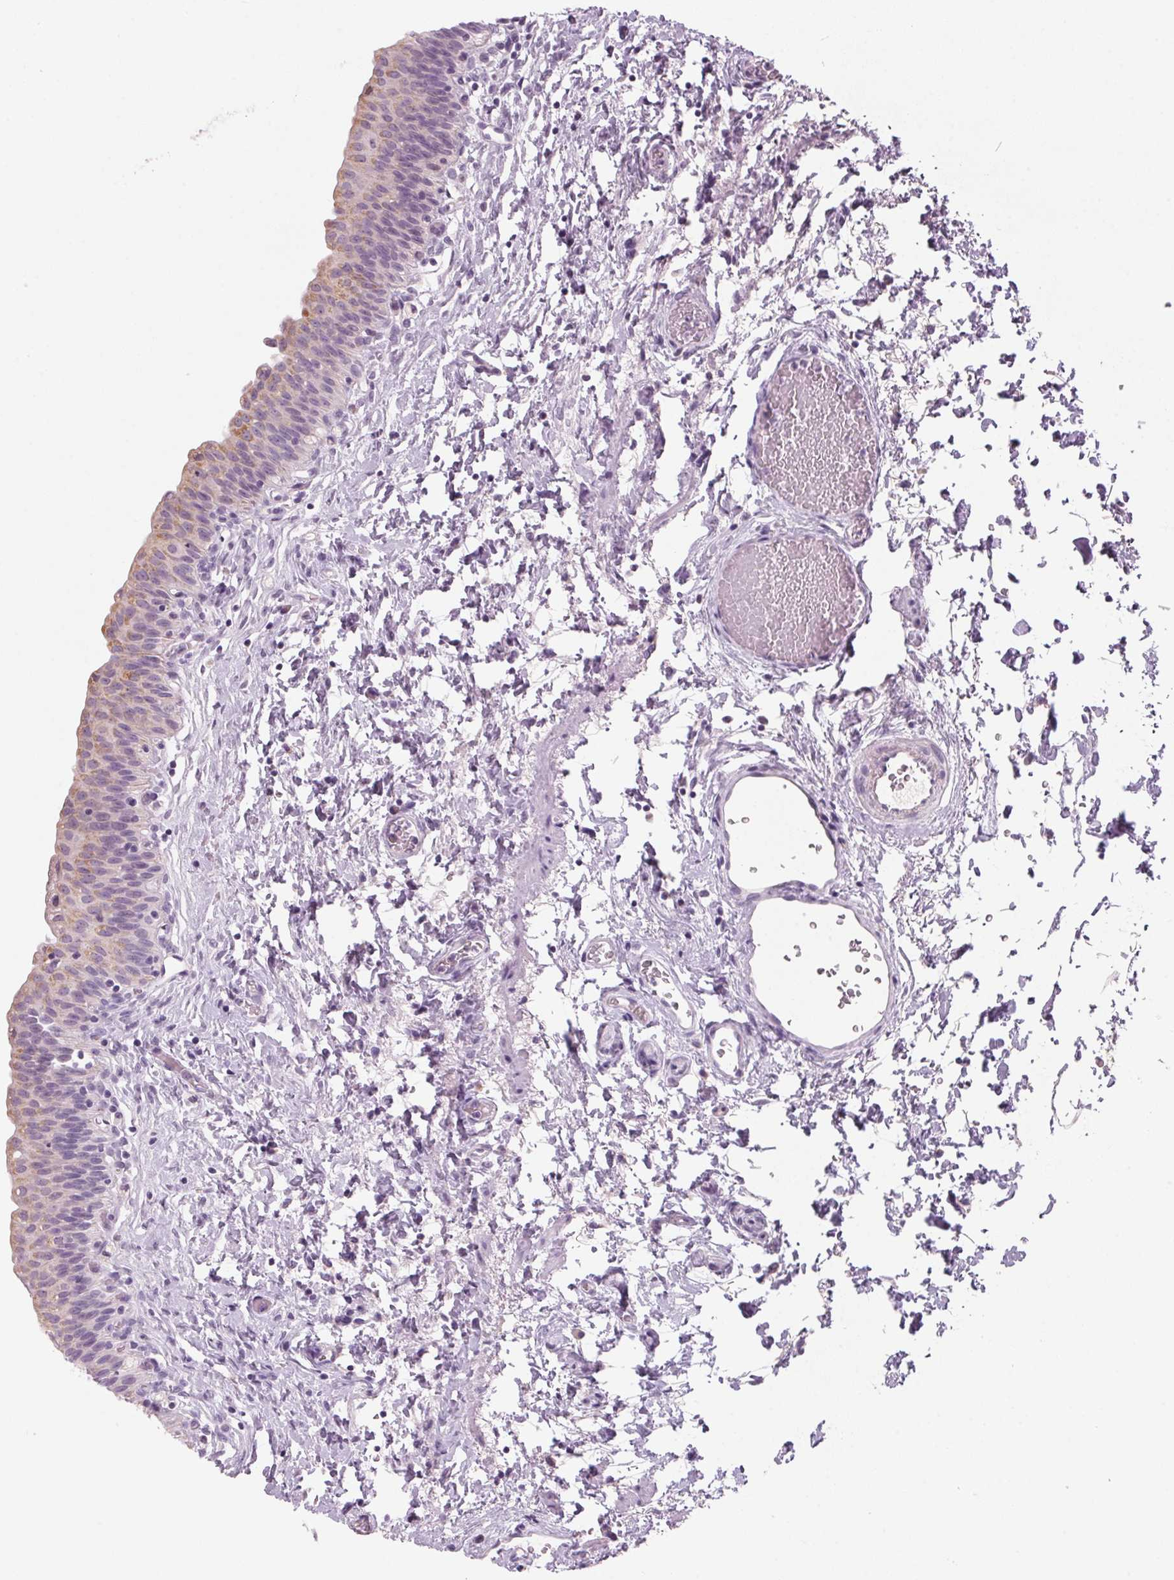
{"staining": {"intensity": "weak", "quantity": "<25%", "location": "cytoplasmic/membranous"}, "tissue": "urinary bladder", "cell_type": "Urothelial cells", "image_type": "normal", "snomed": [{"axis": "morphology", "description": "Normal tissue, NOS"}, {"axis": "topography", "description": "Urinary bladder"}], "caption": "The micrograph shows no significant staining in urothelial cells of urinary bladder. (DAB immunohistochemistry with hematoxylin counter stain).", "gene": "ADAM20", "patient": {"sex": "male", "age": 56}}